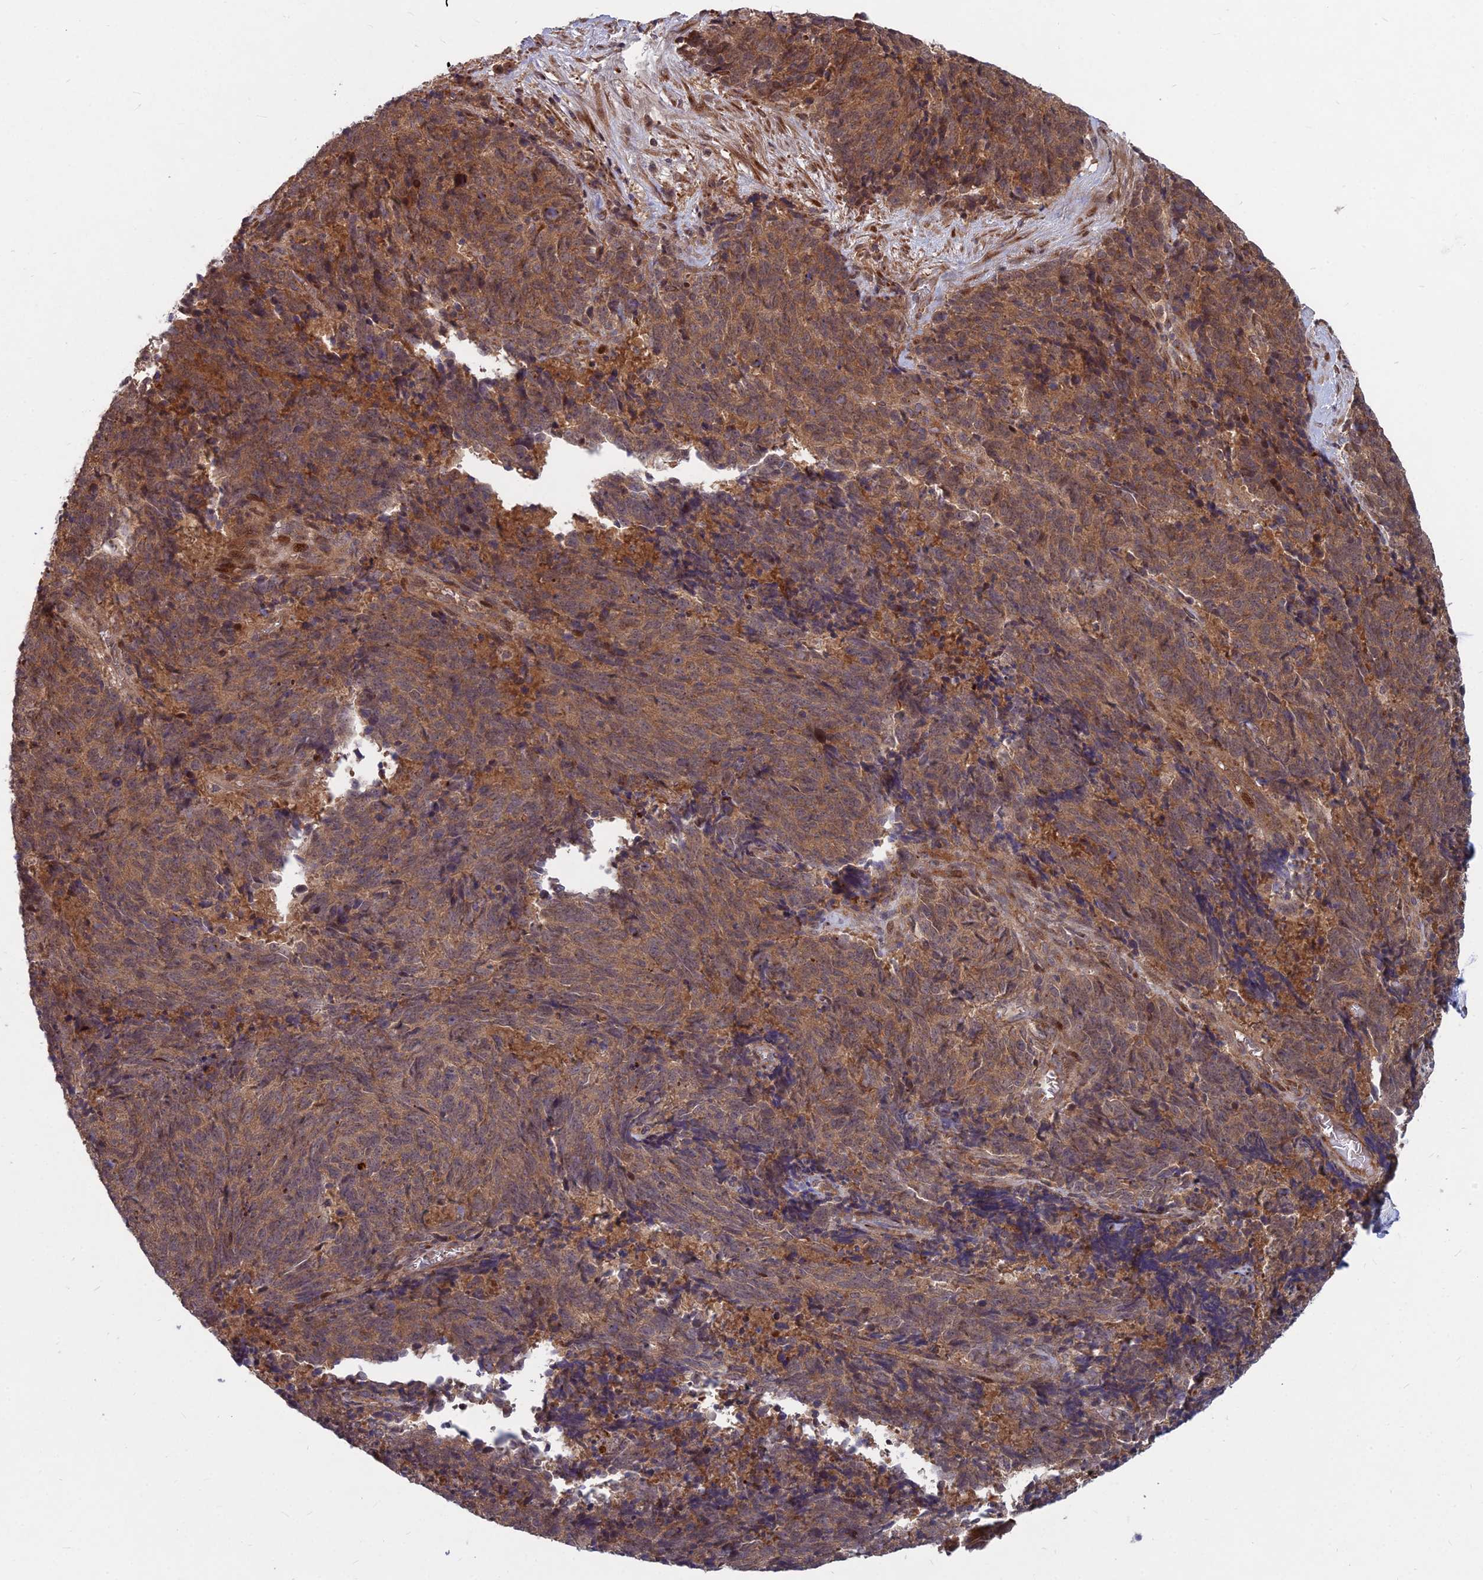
{"staining": {"intensity": "moderate", "quantity": ">75%", "location": "cytoplasmic/membranous"}, "tissue": "cervical cancer", "cell_type": "Tumor cells", "image_type": "cancer", "snomed": [{"axis": "morphology", "description": "Squamous cell carcinoma, NOS"}, {"axis": "topography", "description": "Cervix"}], "caption": "The photomicrograph reveals immunohistochemical staining of squamous cell carcinoma (cervical). There is moderate cytoplasmic/membranous positivity is present in about >75% of tumor cells.", "gene": "MFSD8", "patient": {"sex": "female", "age": 29}}